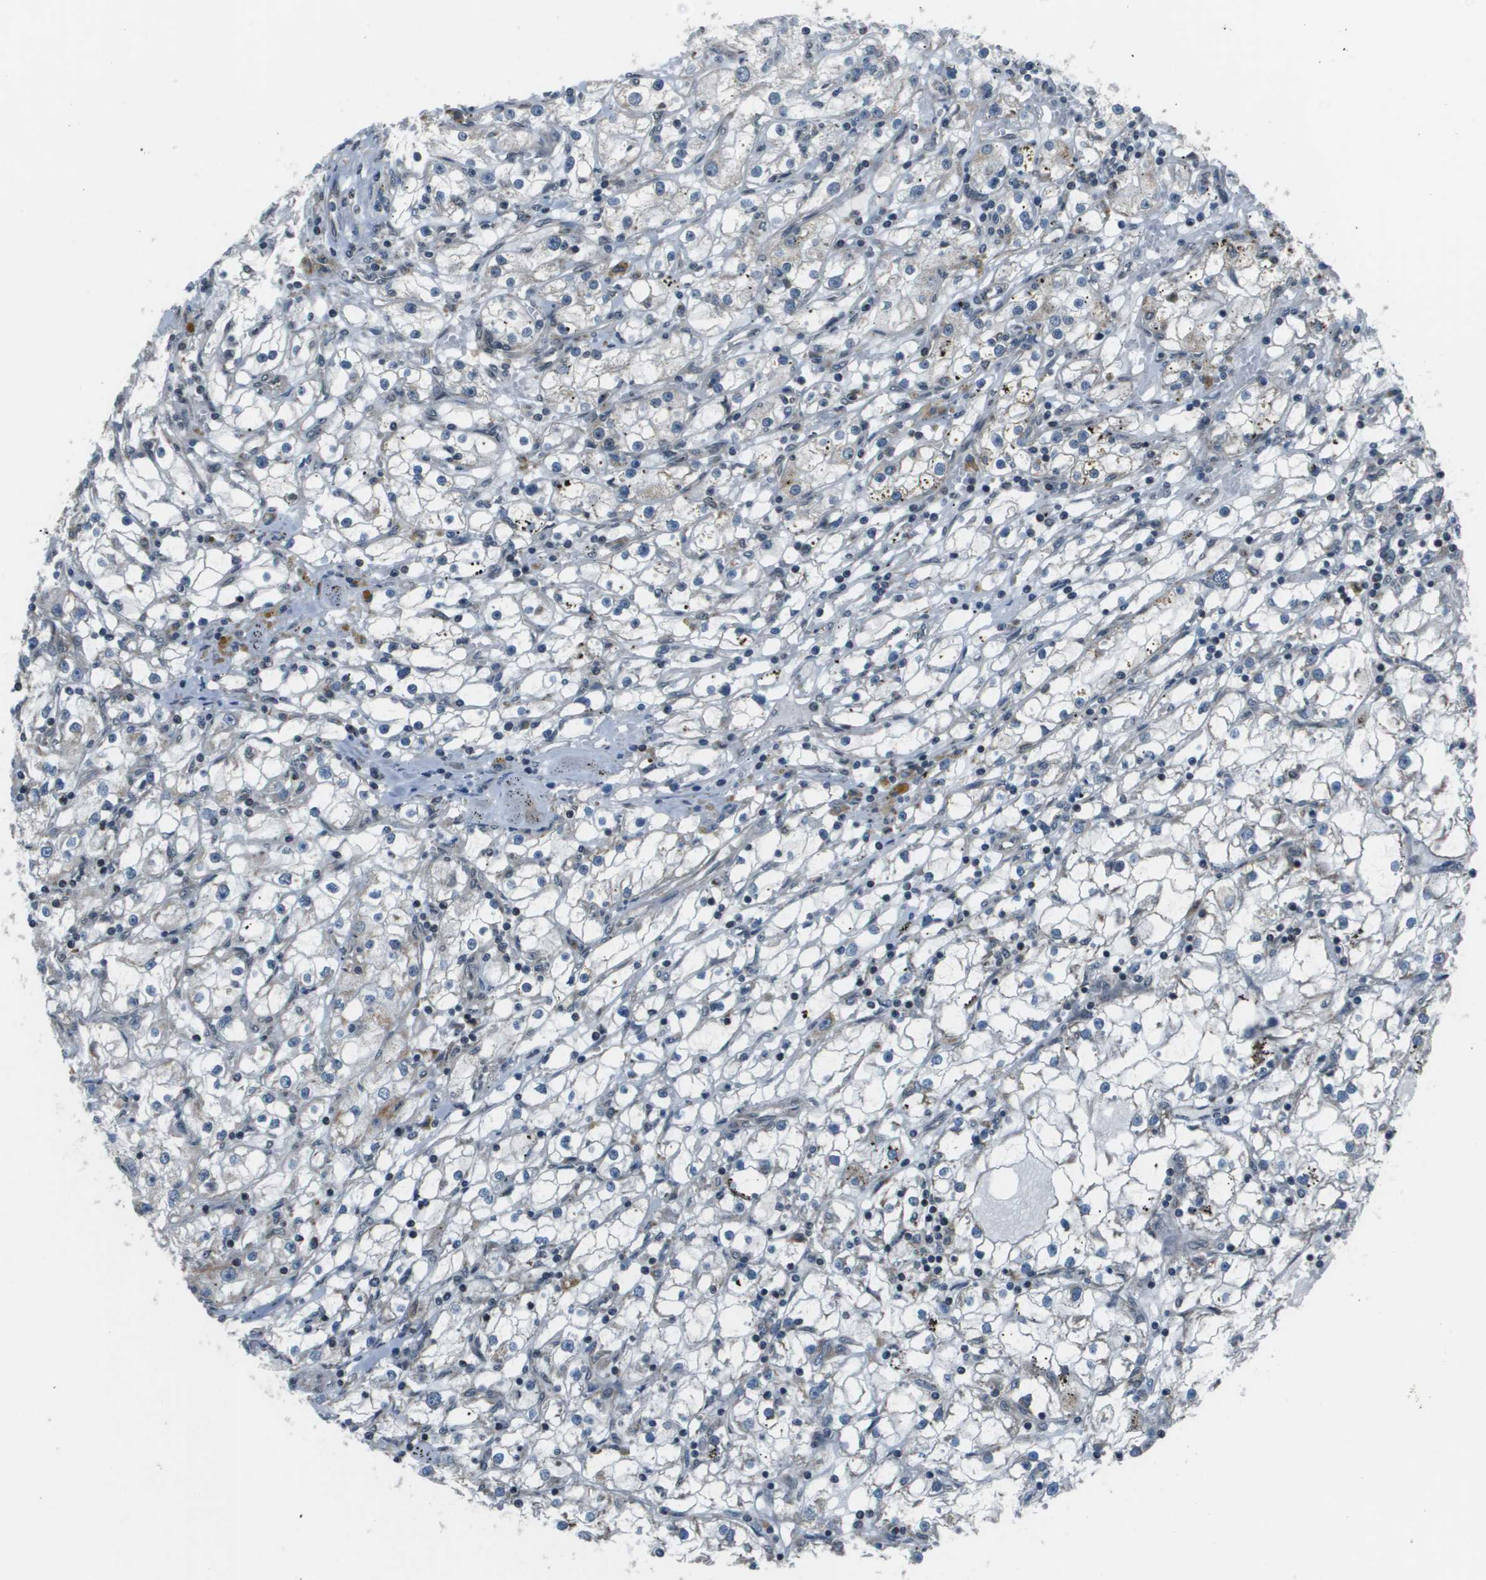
{"staining": {"intensity": "negative", "quantity": "none", "location": "none"}, "tissue": "renal cancer", "cell_type": "Tumor cells", "image_type": "cancer", "snomed": [{"axis": "morphology", "description": "Adenocarcinoma, NOS"}, {"axis": "topography", "description": "Kidney"}], "caption": "Immunohistochemistry (IHC) of human renal cancer demonstrates no positivity in tumor cells.", "gene": "PPFIA1", "patient": {"sex": "male", "age": 56}}